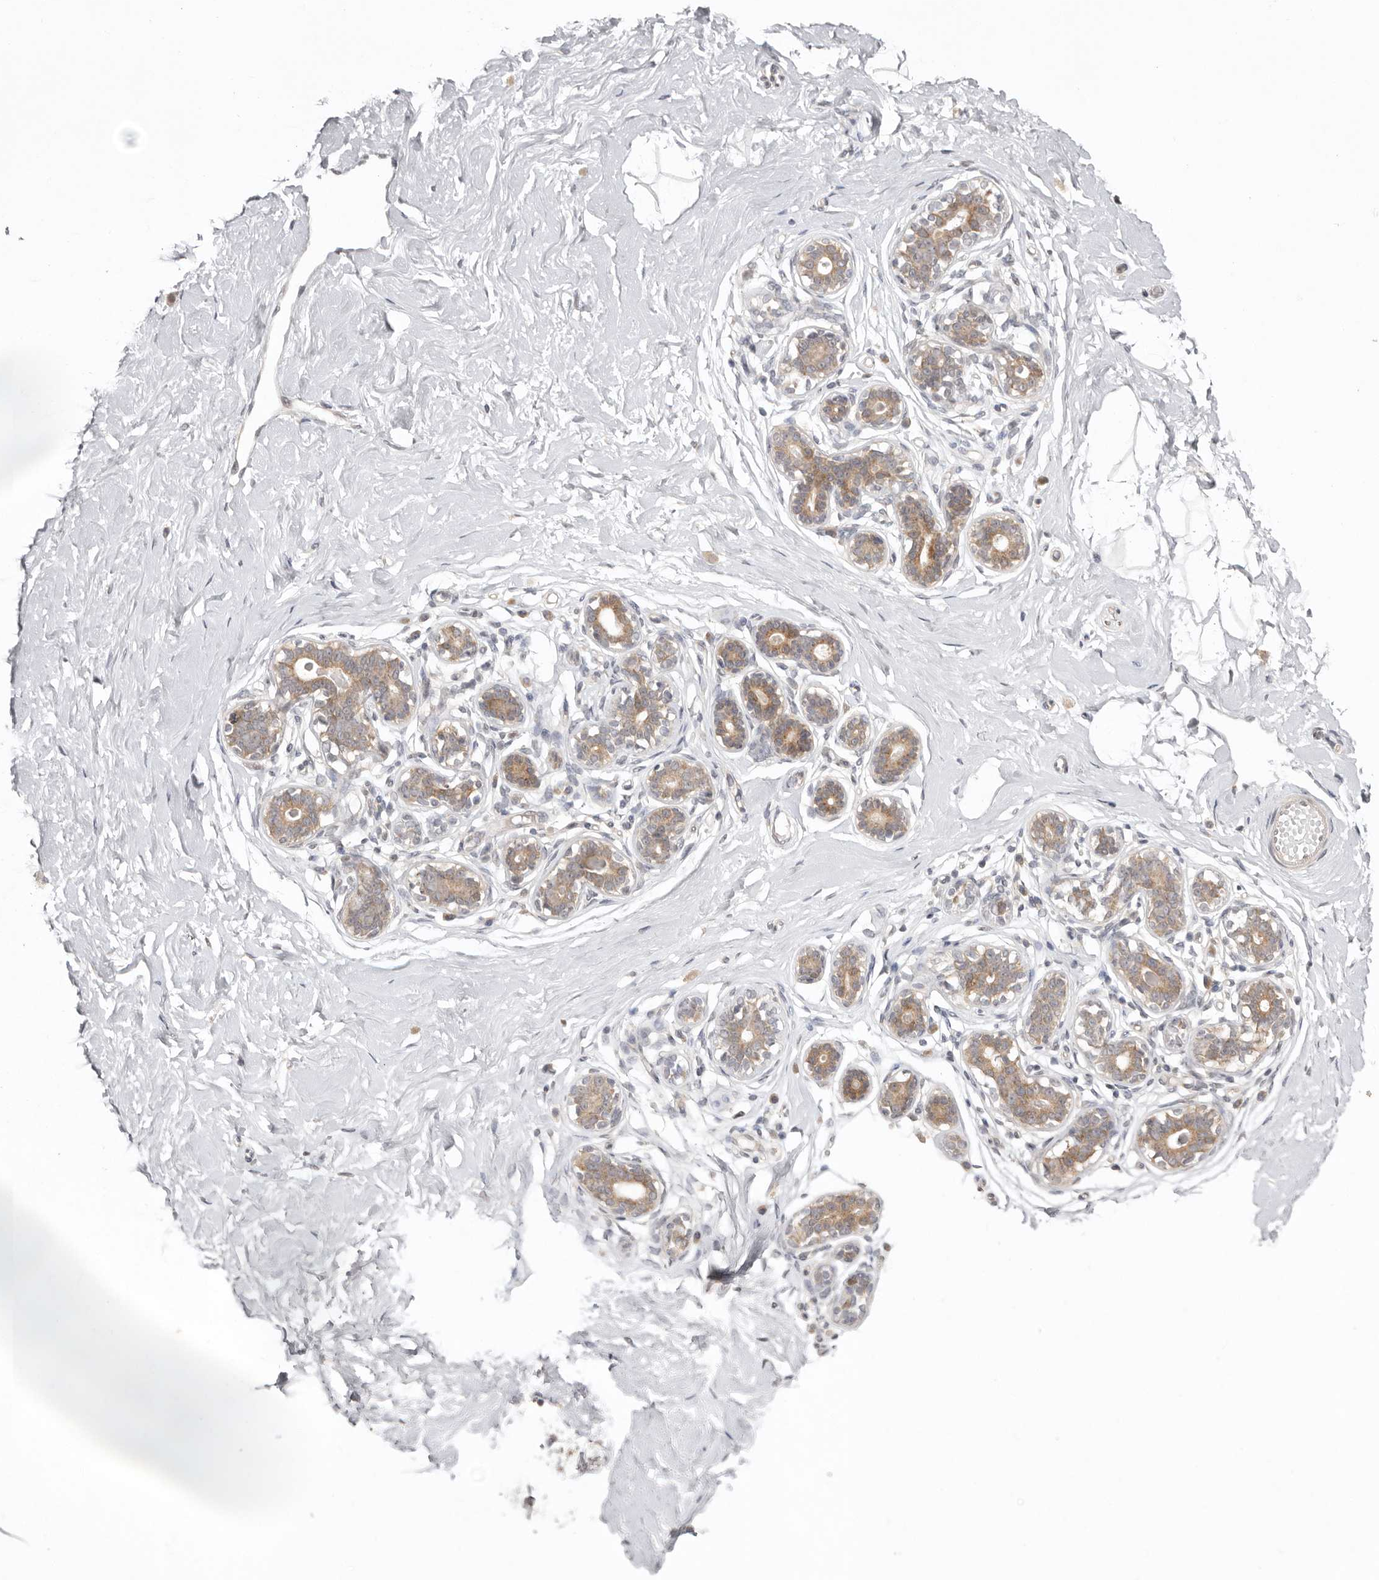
{"staining": {"intensity": "negative", "quantity": "none", "location": "none"}, "tissue": "breast", "cell_type": "Adipocytes", "image_type": "normal", "snomed": [{"axis": "morphology", "description": "Normal tissue, NOS"}, {"axis": "morphology", "description": "Adenoma, NOS"}, {"axis": "topography", "description": "Breast"}], "caption": "Immunohistochemistry (IHC) image of normal breast: human breast stained with DAB (3,3'-diaminobenzidine) displays no significant protein positivity in adipocytes. The staining is performed using DAB (3,3'-diaminobenzidine) brown chromogen with nuclei counter-stained in using hematoxylin.", "gene": "NSUN4", "patient": {"sex": "female", "age": 23}}